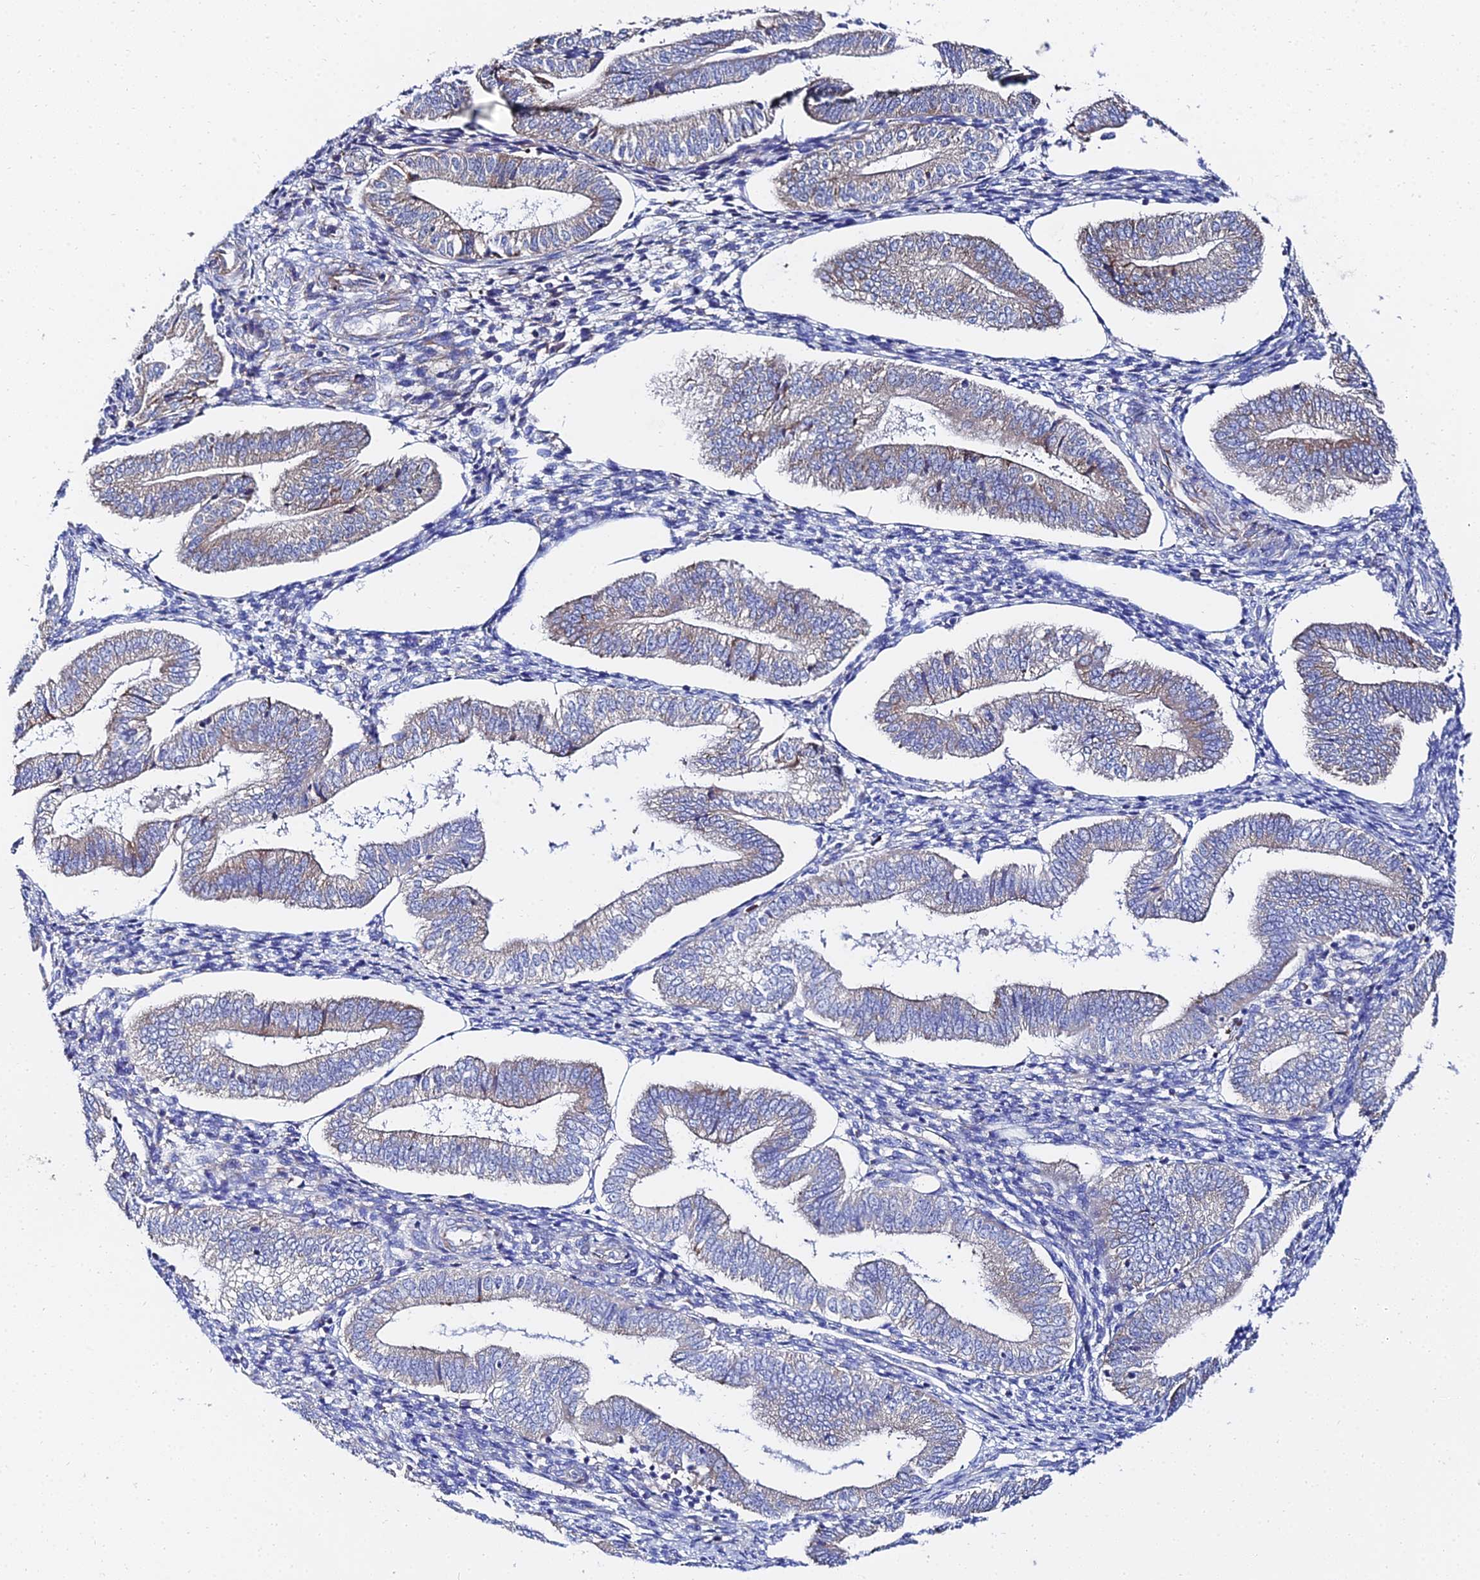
{"staining": {"intensity": "negative", "quantity": "none", "location": "none"}, "tissue": "endometrium", "cell_type": "Cells in endometrial stroma", "image_type": "normal", "snomed": [{"axis": "morphology", "description": "Normal tissue, NOS"}, {"axis": "topography", "description": "Endometrium"}], "caption": "The micrograph demonstrates no staining of cells in endometrial stroma in normal endometrium.", "gene": "PTTG1", "patient": {"sex": "female", "age": 34}}